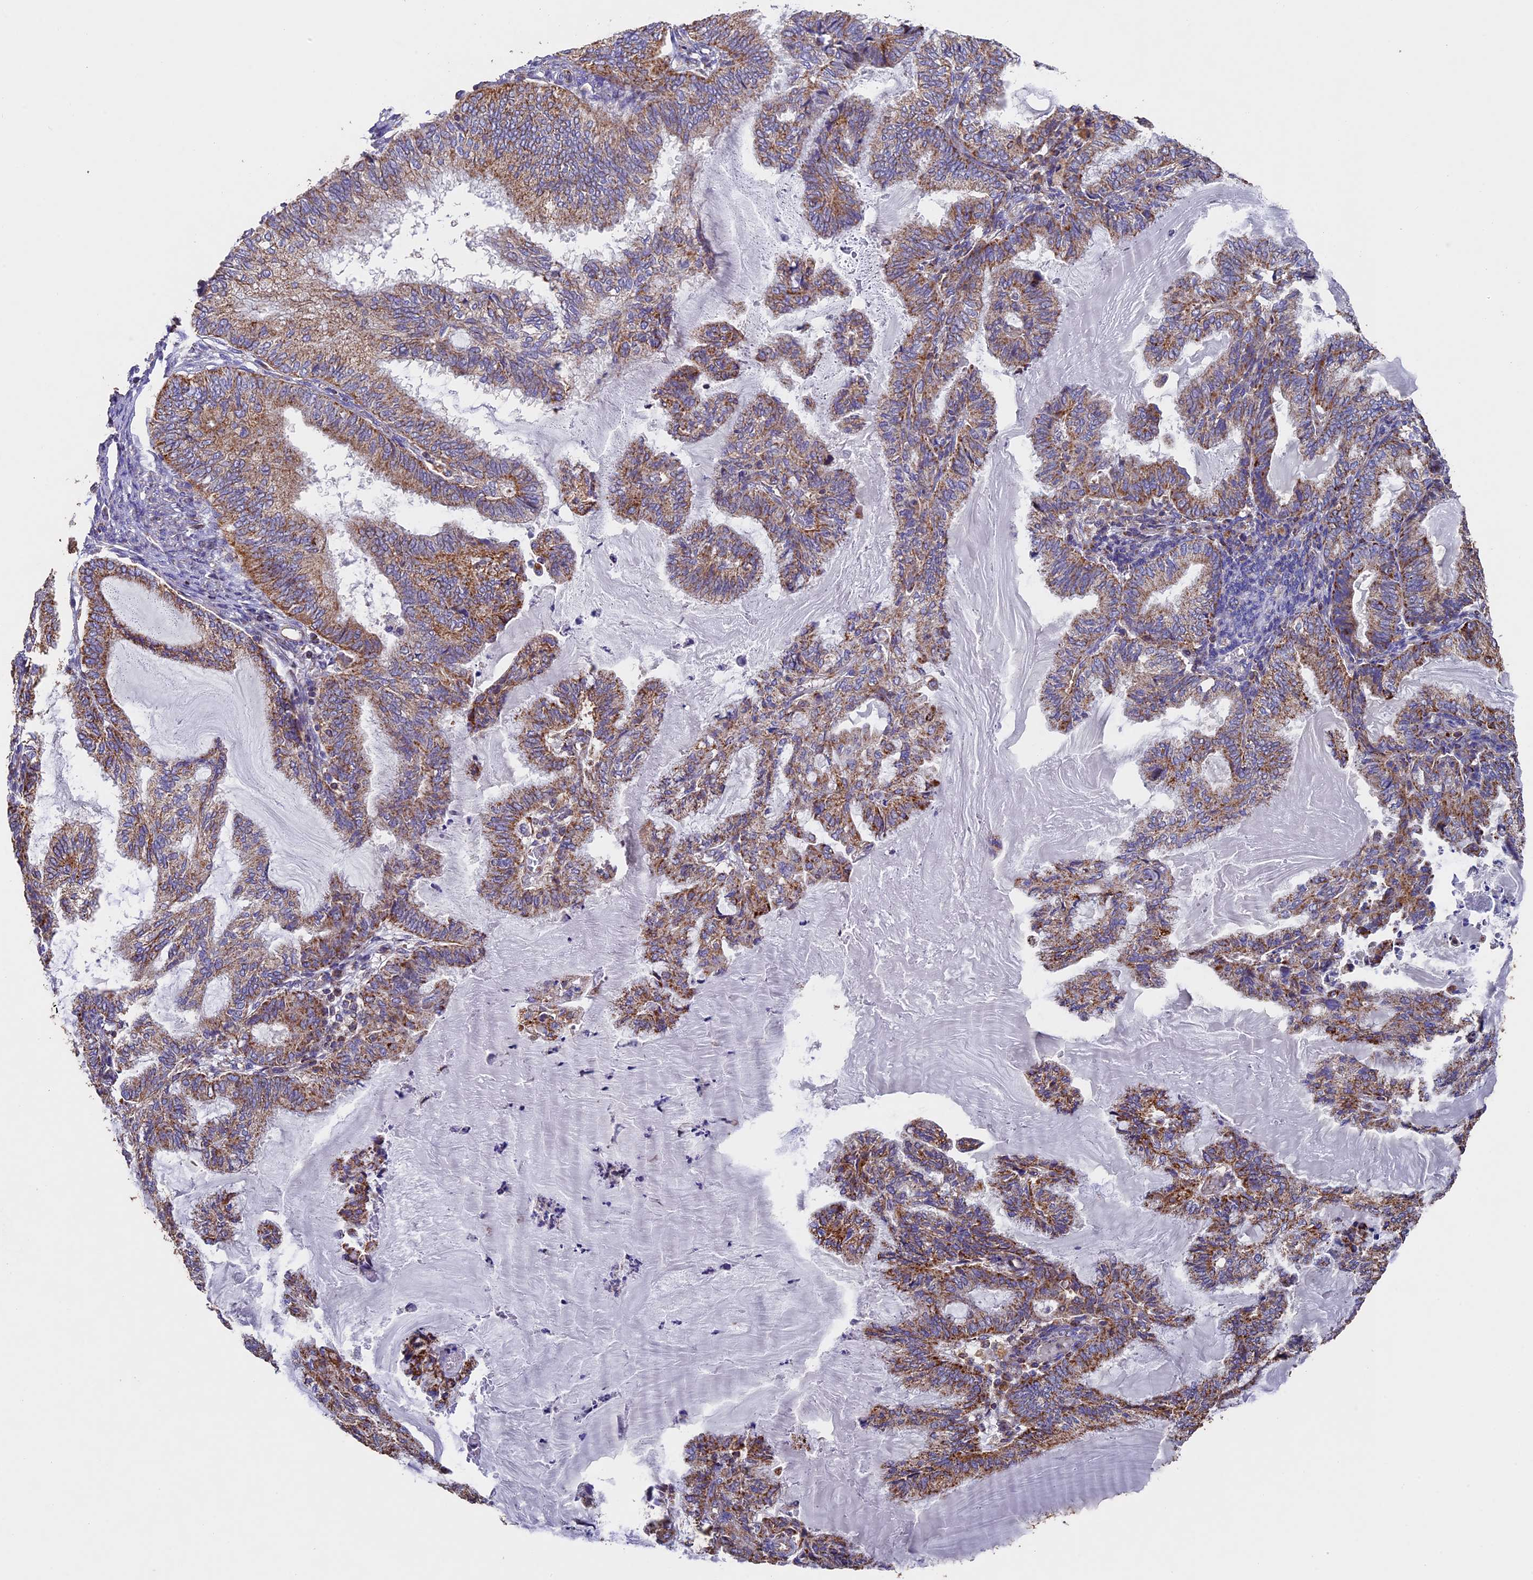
{"staining": {"intensity": "moderate", "quantity": ">75%", "location": "cytoplasmic/membranous"}, "tissue": "endometrial cancer", "cell_type": "Tumor cells", "image_type": "cancer", "snomed": [{"axis": "morphology", "description": "Adenocarcinoma, NOS"}, {"axis": "topography", "description": "Endometrium"}], "caption": "The micrograph displays a brown stain indicating the presence of a protein in the cytoplasmic/membranous of tumor cells in endometrial cancer. (Stains: DAB (3,3'-diaminobenzidine) in brown, nuclei in blue, Microscopy: brightfield microscopy at high magnification).", "gene": "ADAT1", "patient": {"sex": "female", "age": 86}}